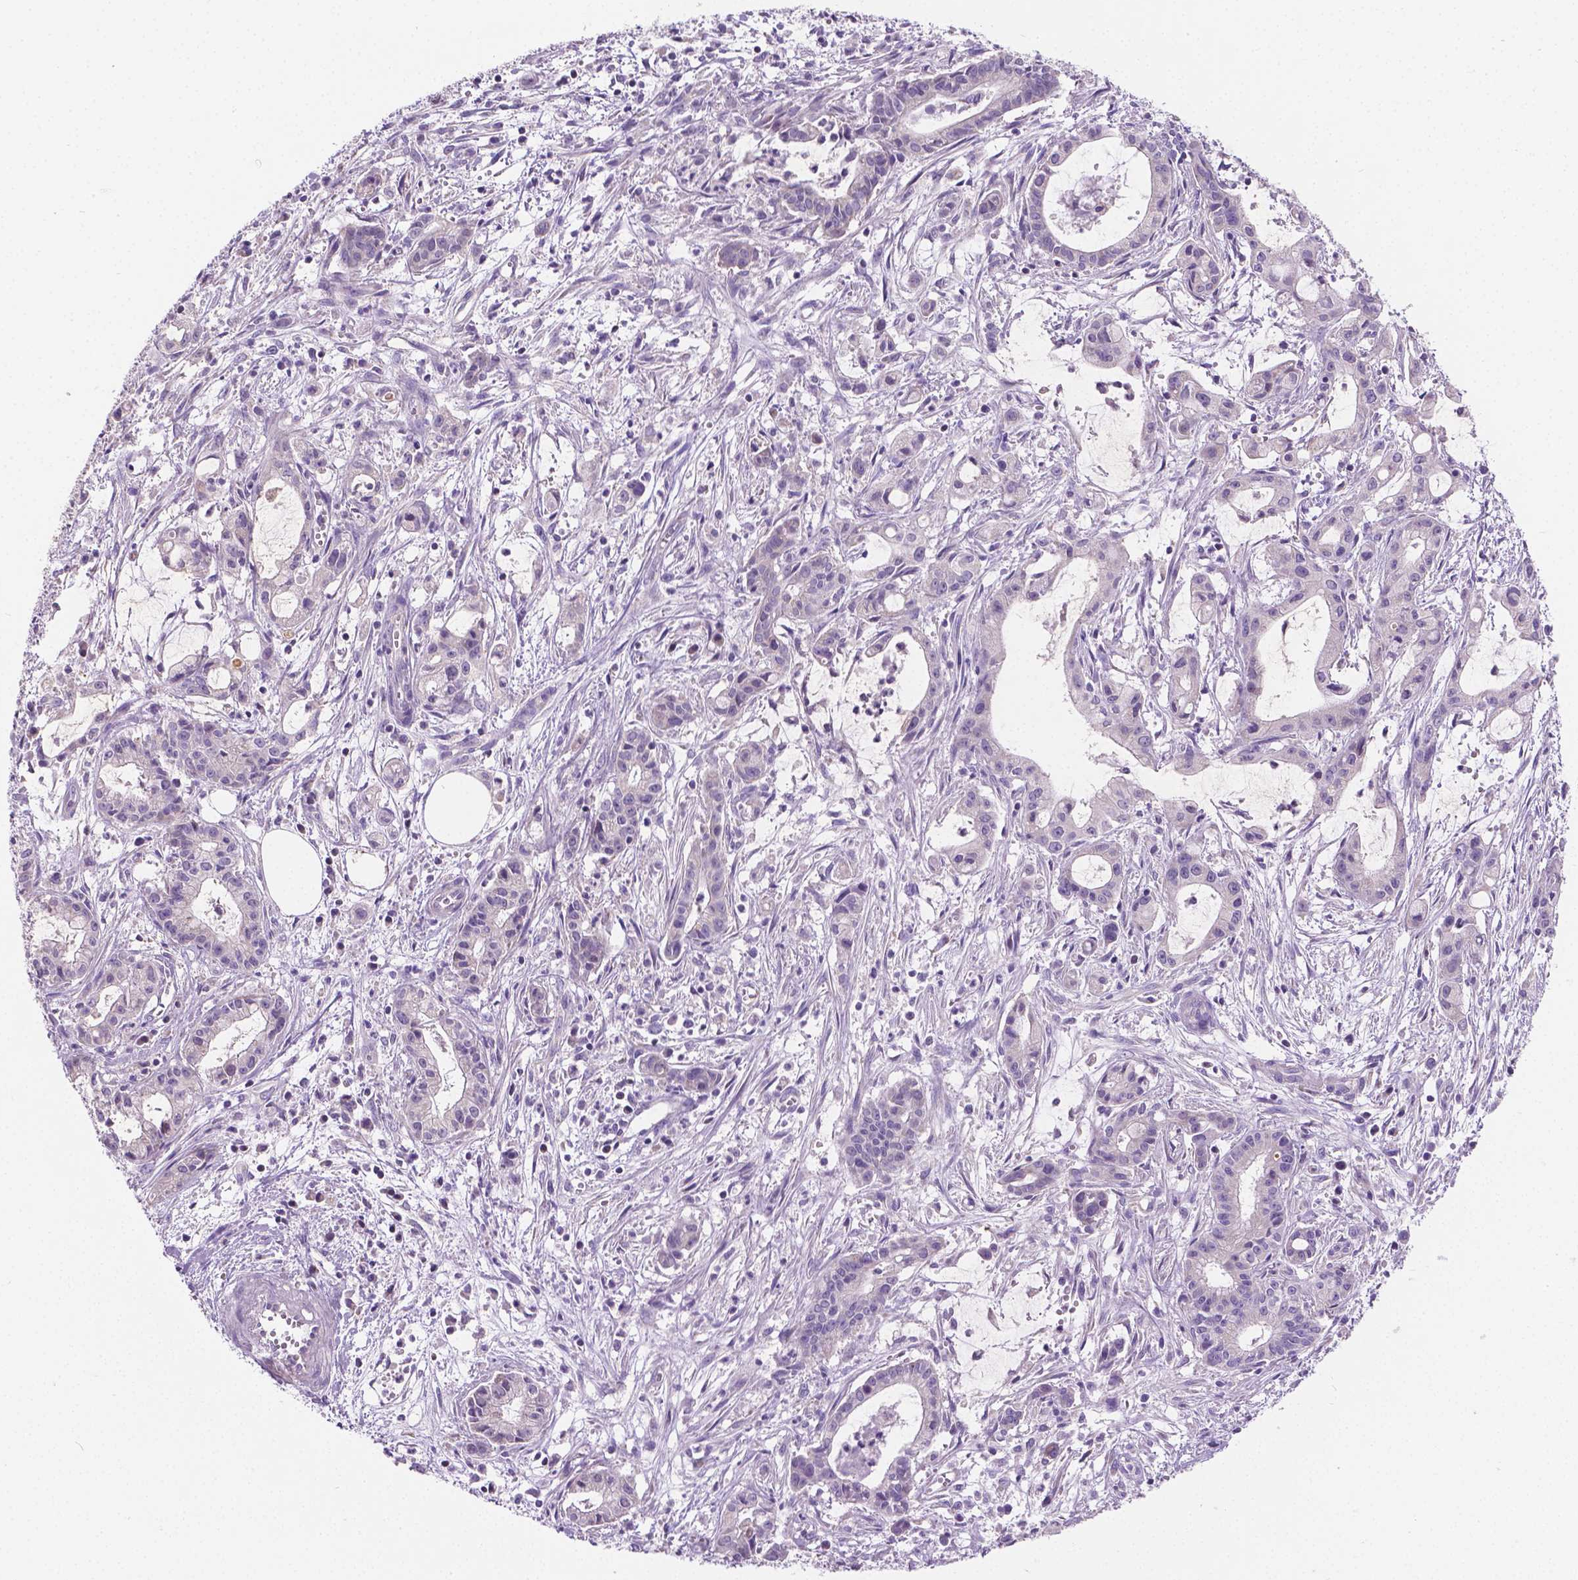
{"staining": {"intensity": "negative", "quantity": "none", "location": "none"}, "tissue": "pancreatic cancer", "cell_type": "Tumor cells", "image_type": "cancer", "snomed": [{"axis": "morphology", "description": "Adenocarcinoma, NOS"}, {"axis": "topography", "description": "Pancreas"}], "caption": "Immunohistochemistry image of pancreatic cancer (adenocarcinoma) stained for a protein (brown), which displays no staining in tumor cells. The staining was performed using DAB (3,3'-diaminobenzidine) to visualize the protein expression in brown, while the nuclei were stained in blue with hematoxylin (Magnification: 20x).", "gene": "CSPG5", "patient": {"sex": "male", "age": 48}}